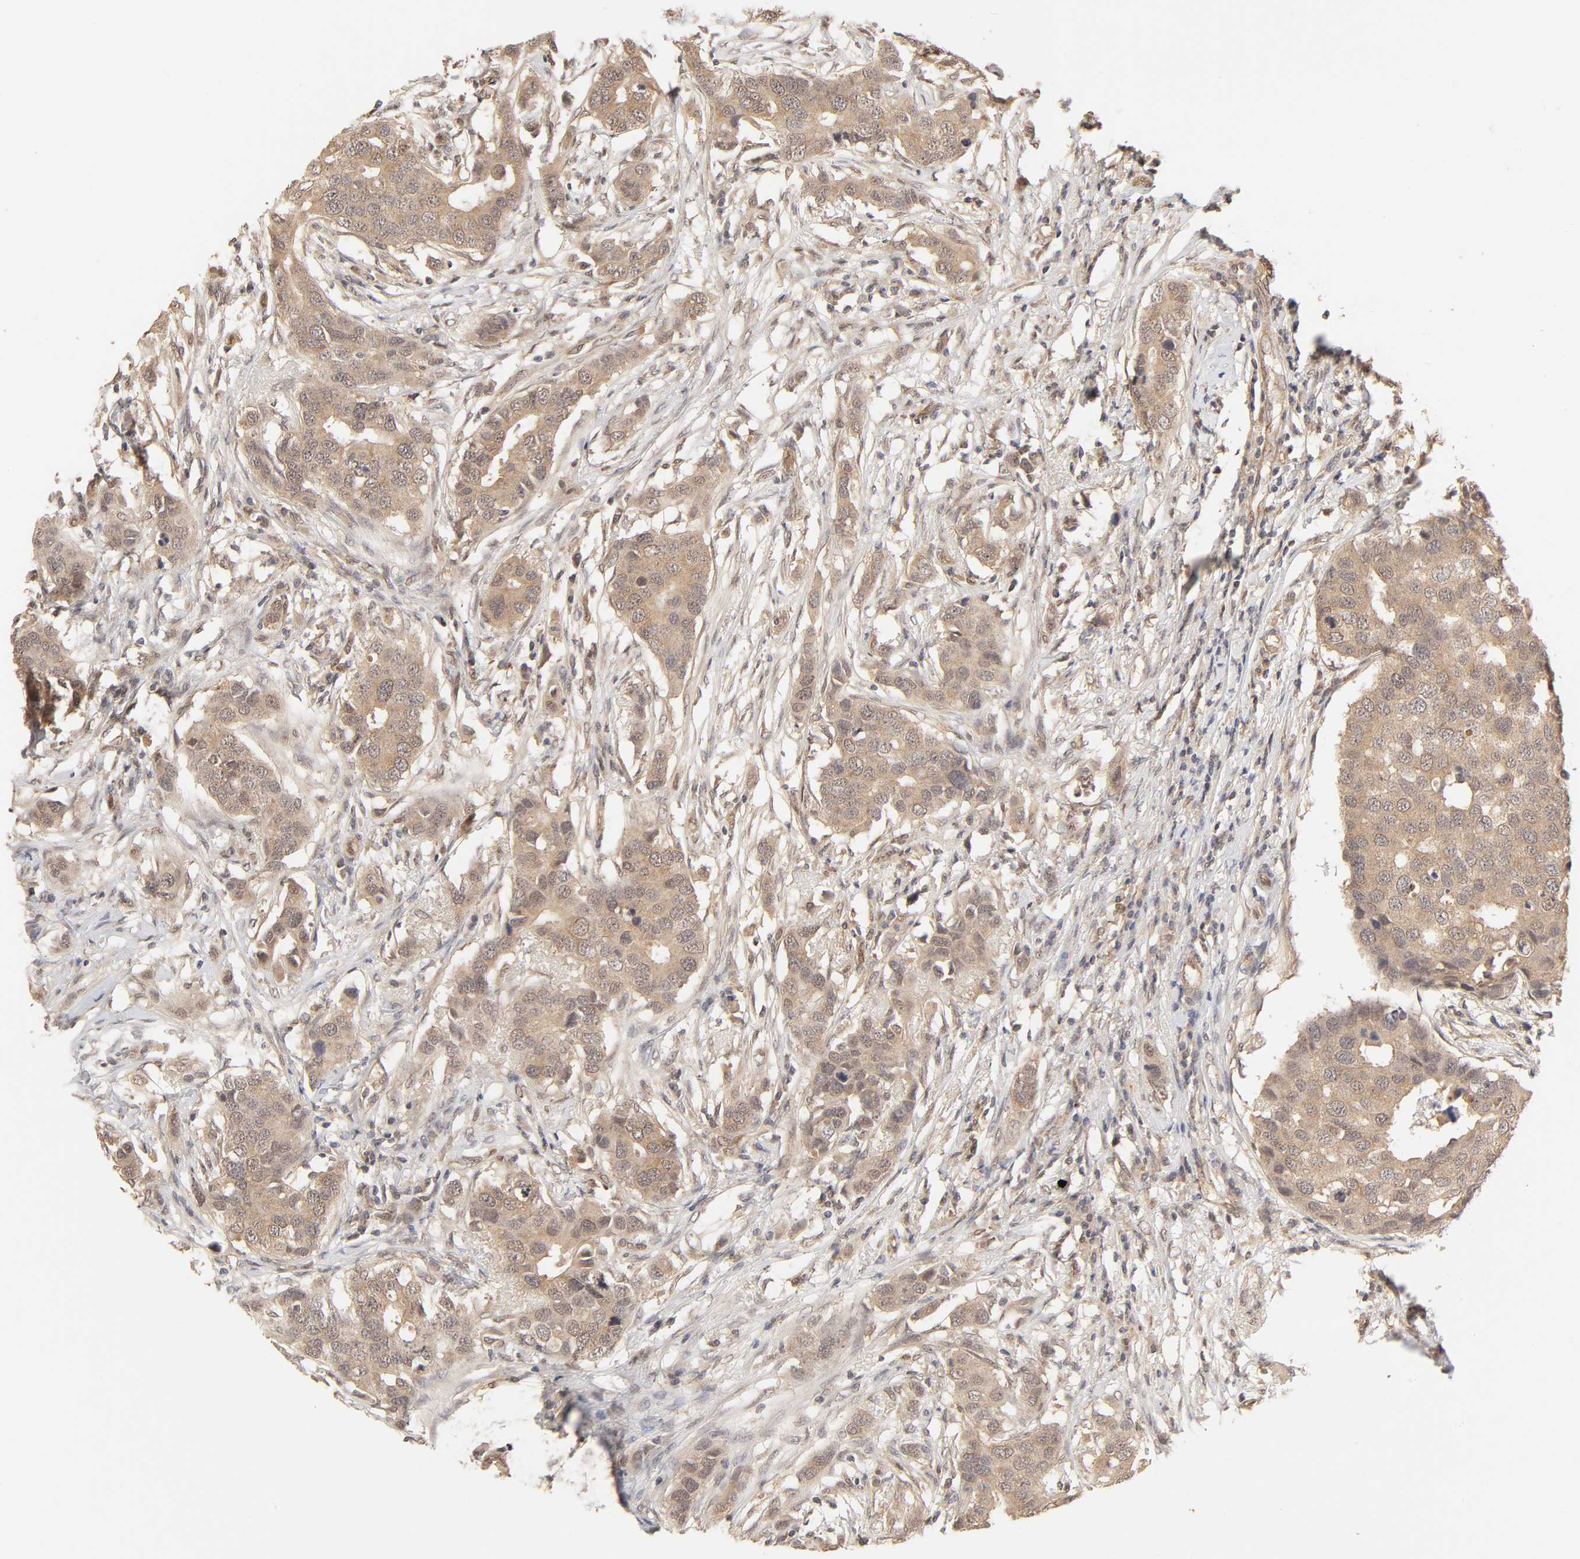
{"staining": {"intensity": "moderate", "quantity": ">75%", "location": "cytoplasmic/membranous"}, "tissue": "breast cancer", "cell_type": "Tumor cells", "image_type": "cancer", "snomed": [{"axis": "morphology", "description": "Duct carcinoma"}, {"axis": "topography", "description": "Breast"}], "caption": "Immunohistochemical staining of breast cancer exhibits moderate cytoplasmic/membranous protein staining in approximately >75% of tumor cells.", "gene": "MAPK1", "patient": {"sex": "female", "age": 50}}